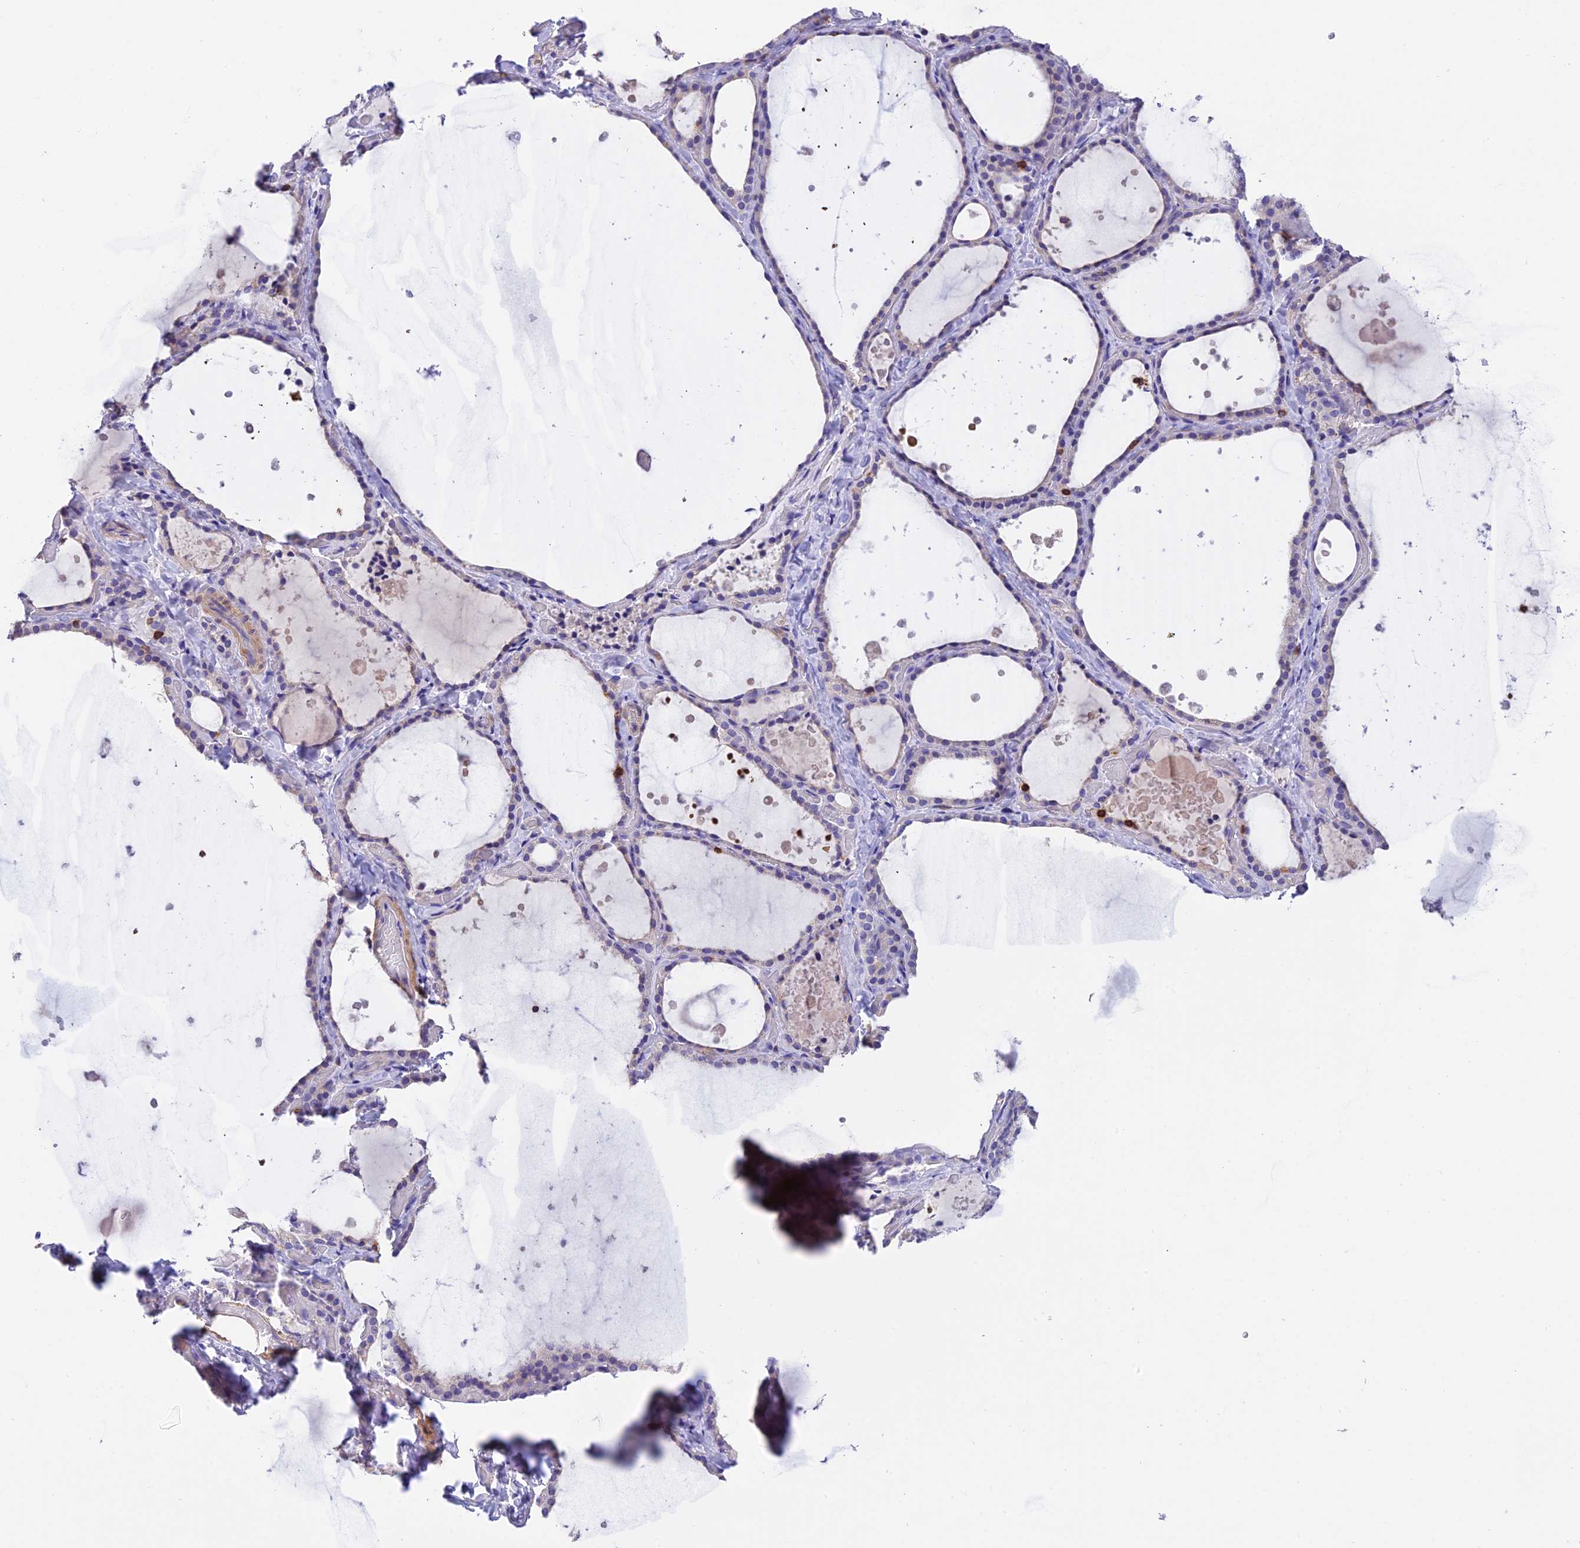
{"staining": {"intensity": "negative", "quantity": "none", "location": "none"}, "tissue": "thyroid gland", "cell_type": "Glandular cells", "image_type": "normal", "snomed": [{"axis": "morphology", "description": "Normal tissue, NOS"}, {"axis": "topography", "description": "Thyroid gland"}], "caption": "Human thyroid gland stained for a protein using immunohistochemistry (IHC) demonstrates no expression in glandular cells.", "gene": "LPXN", "patient": {"sex": "female", "age": 44}}